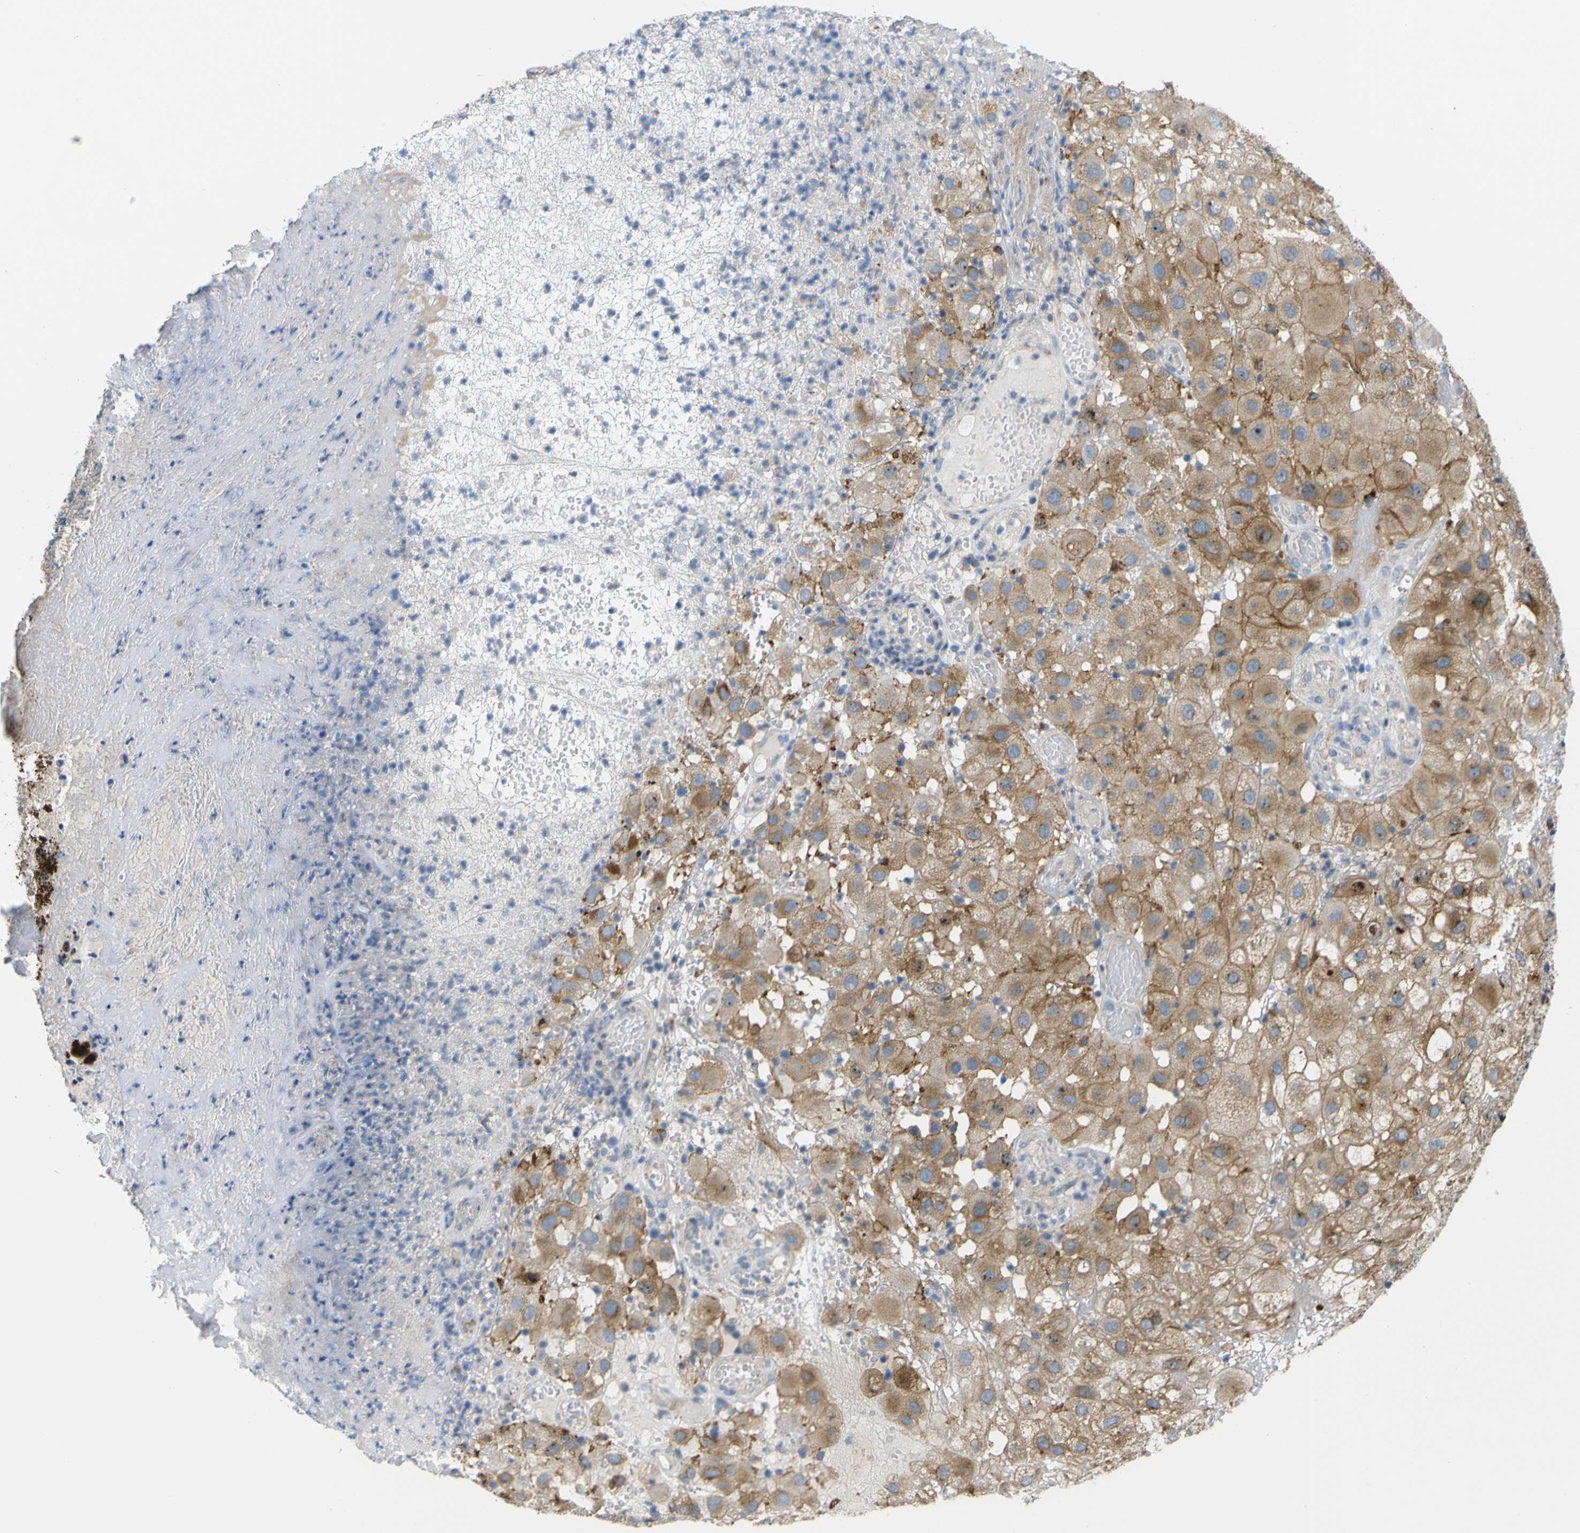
{"staining": {"intensity": "moderate", "quantity": ">75%", "location": "cytoplasmic/membranous"}, "tissue": "melanoma", "cell_type": "Tumor cells", "image_type": "cancer", "snomed": [{"axis": "morphology", "description": "Malignant melanoma, NOS"}, {"axis": "topography", "description": "Skin"}], "caption": "Immunohistochemical staining of melanoma exhibits moderate cytoplasmic/membranous protein positivity in about >75% of tumor cells.", "gene": "SYPL1", "patient": {"sex": "female", "age": 81}}